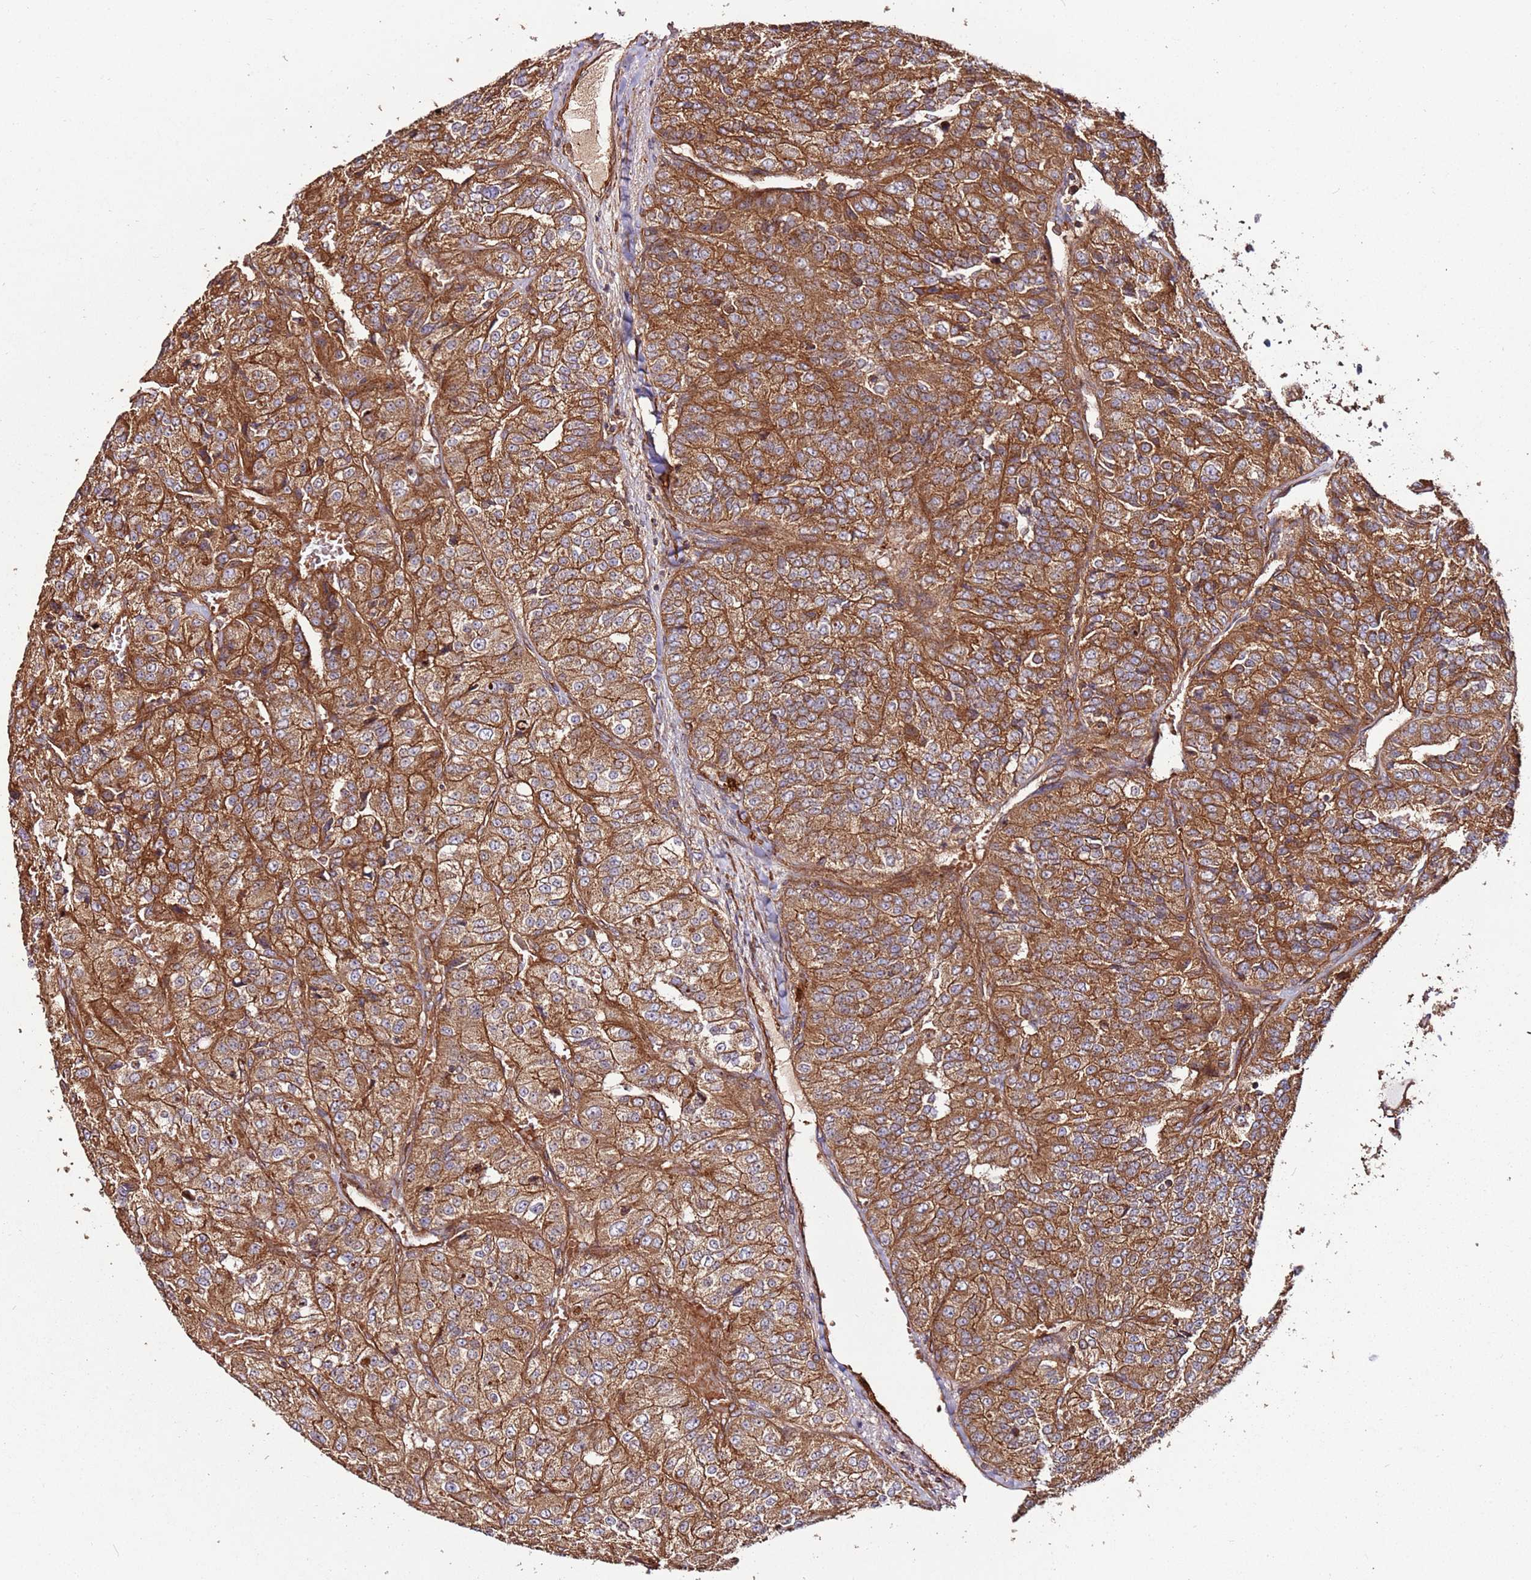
{"staining": {"intensity": "strong", "quantity": ">75%", "location": "cytoplasmic/membranous"}, "tissue": "renal cancer", "cell_type": "Tumor cells", "image_type": "cancer", "snomed": [{"axis": "morphology", "description": "Adenocarcinoma, NOS"}, {"axis": "topography", "description": "Kidney"}], "caption": "Brown immunohistochemical staining in adenocarcinoma (renal) demonstrates strong cytoplasmic/membranous staining in about >75% of tumor cells.", "gene": "FAM186A", "patient": {"sex": "female", "age": 63}}